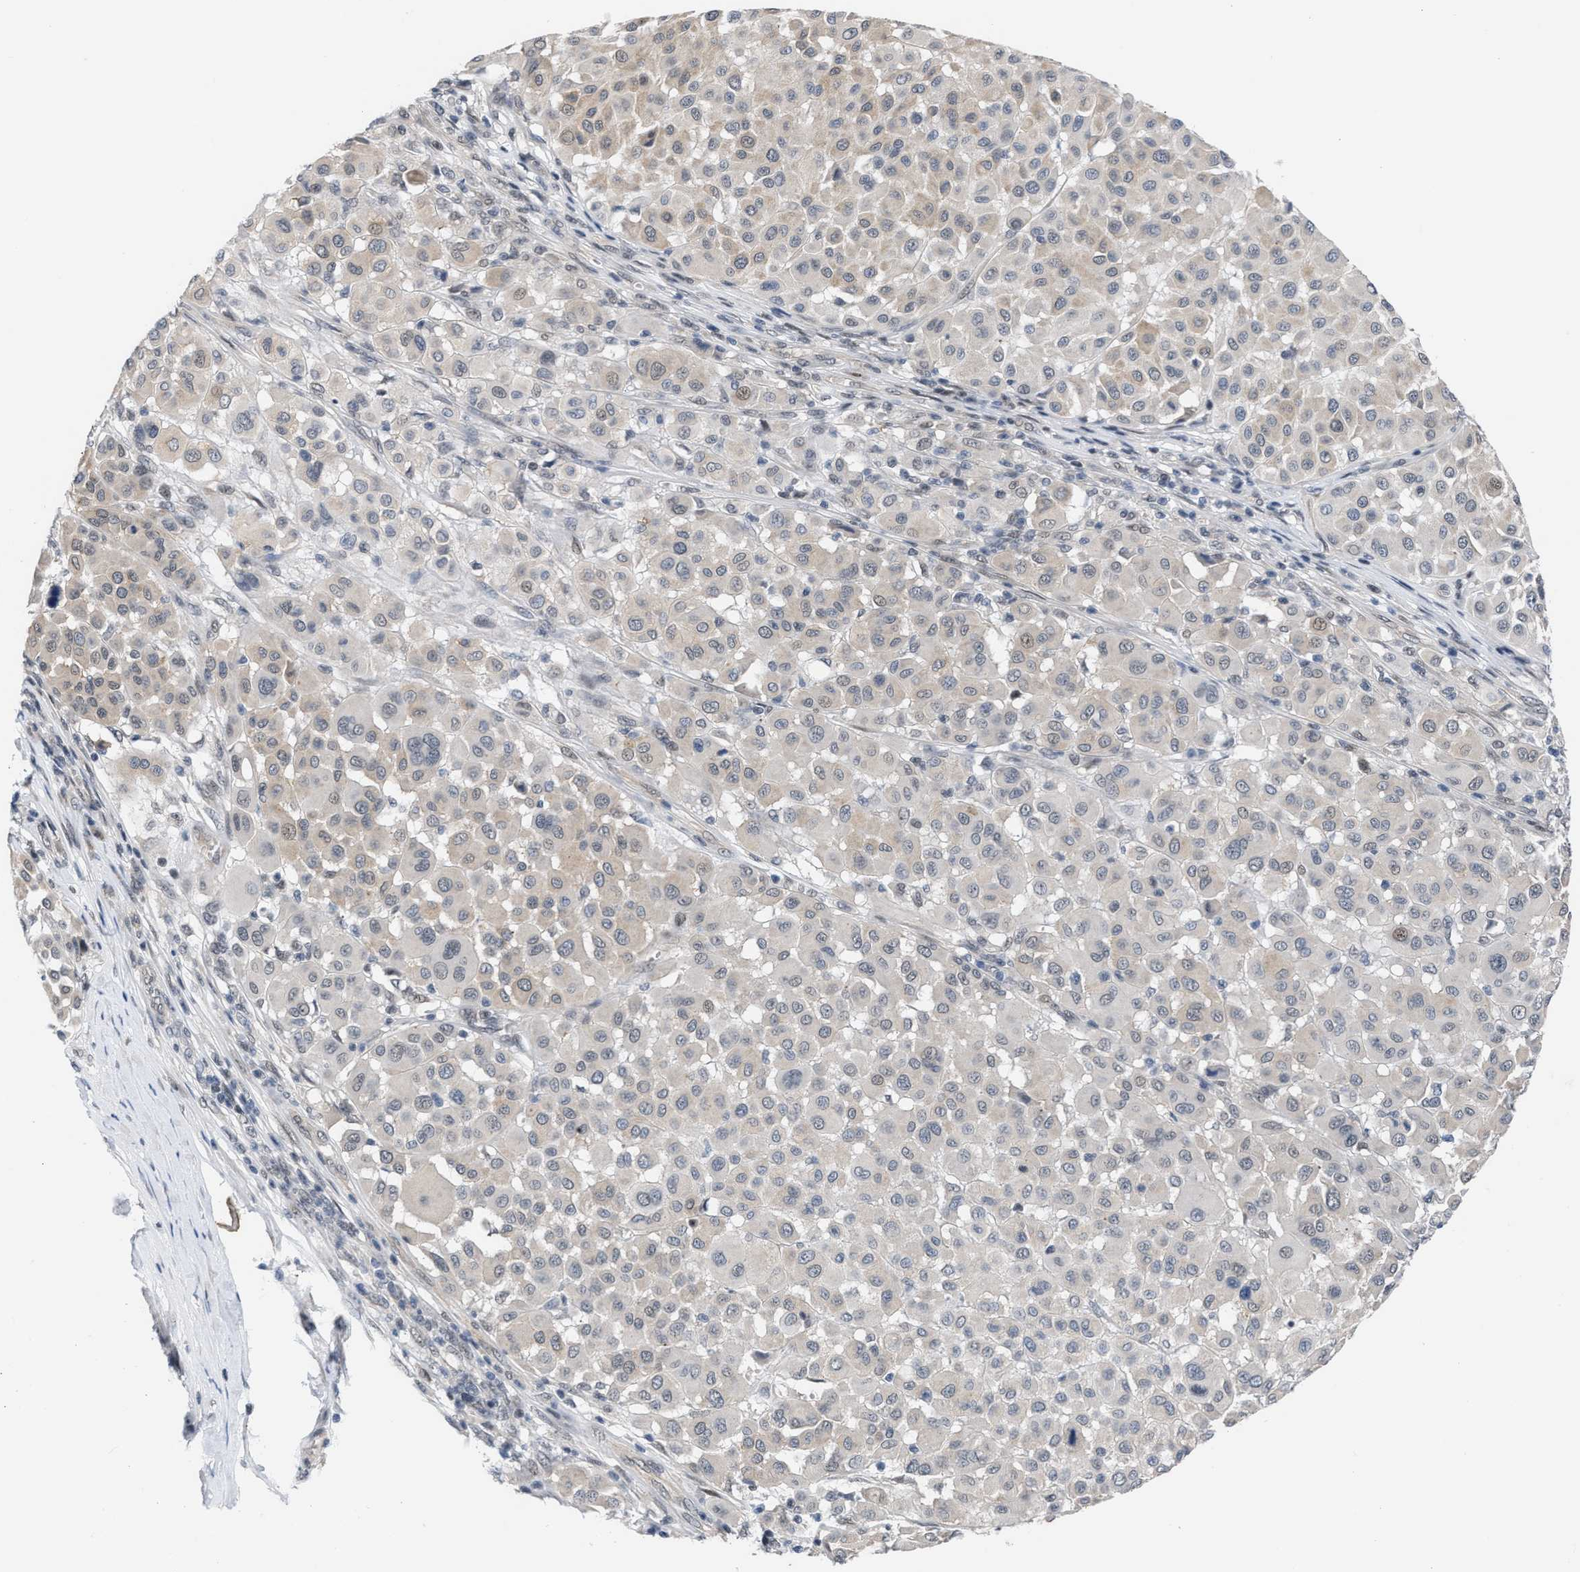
{"staining": {"intensity": "weak", "quantity": "<25%", "location": "cytoplasmic/membranous"}, "tissue": "melanoma", "cell_type": "Tumor cells", "image_type": "cancer", "snomed": [{"axis": "morphology", "description": "Malignant melanoma, Metastatic site"}, {"axis": "topography", "description": "Soft tissue"}], "caption": "Immunohistochemical staining of human melanoma exhibits no significant expression in tumor cells.", "gene": "TXNRD3", "patient": {"sex": "male", "age": 41}}